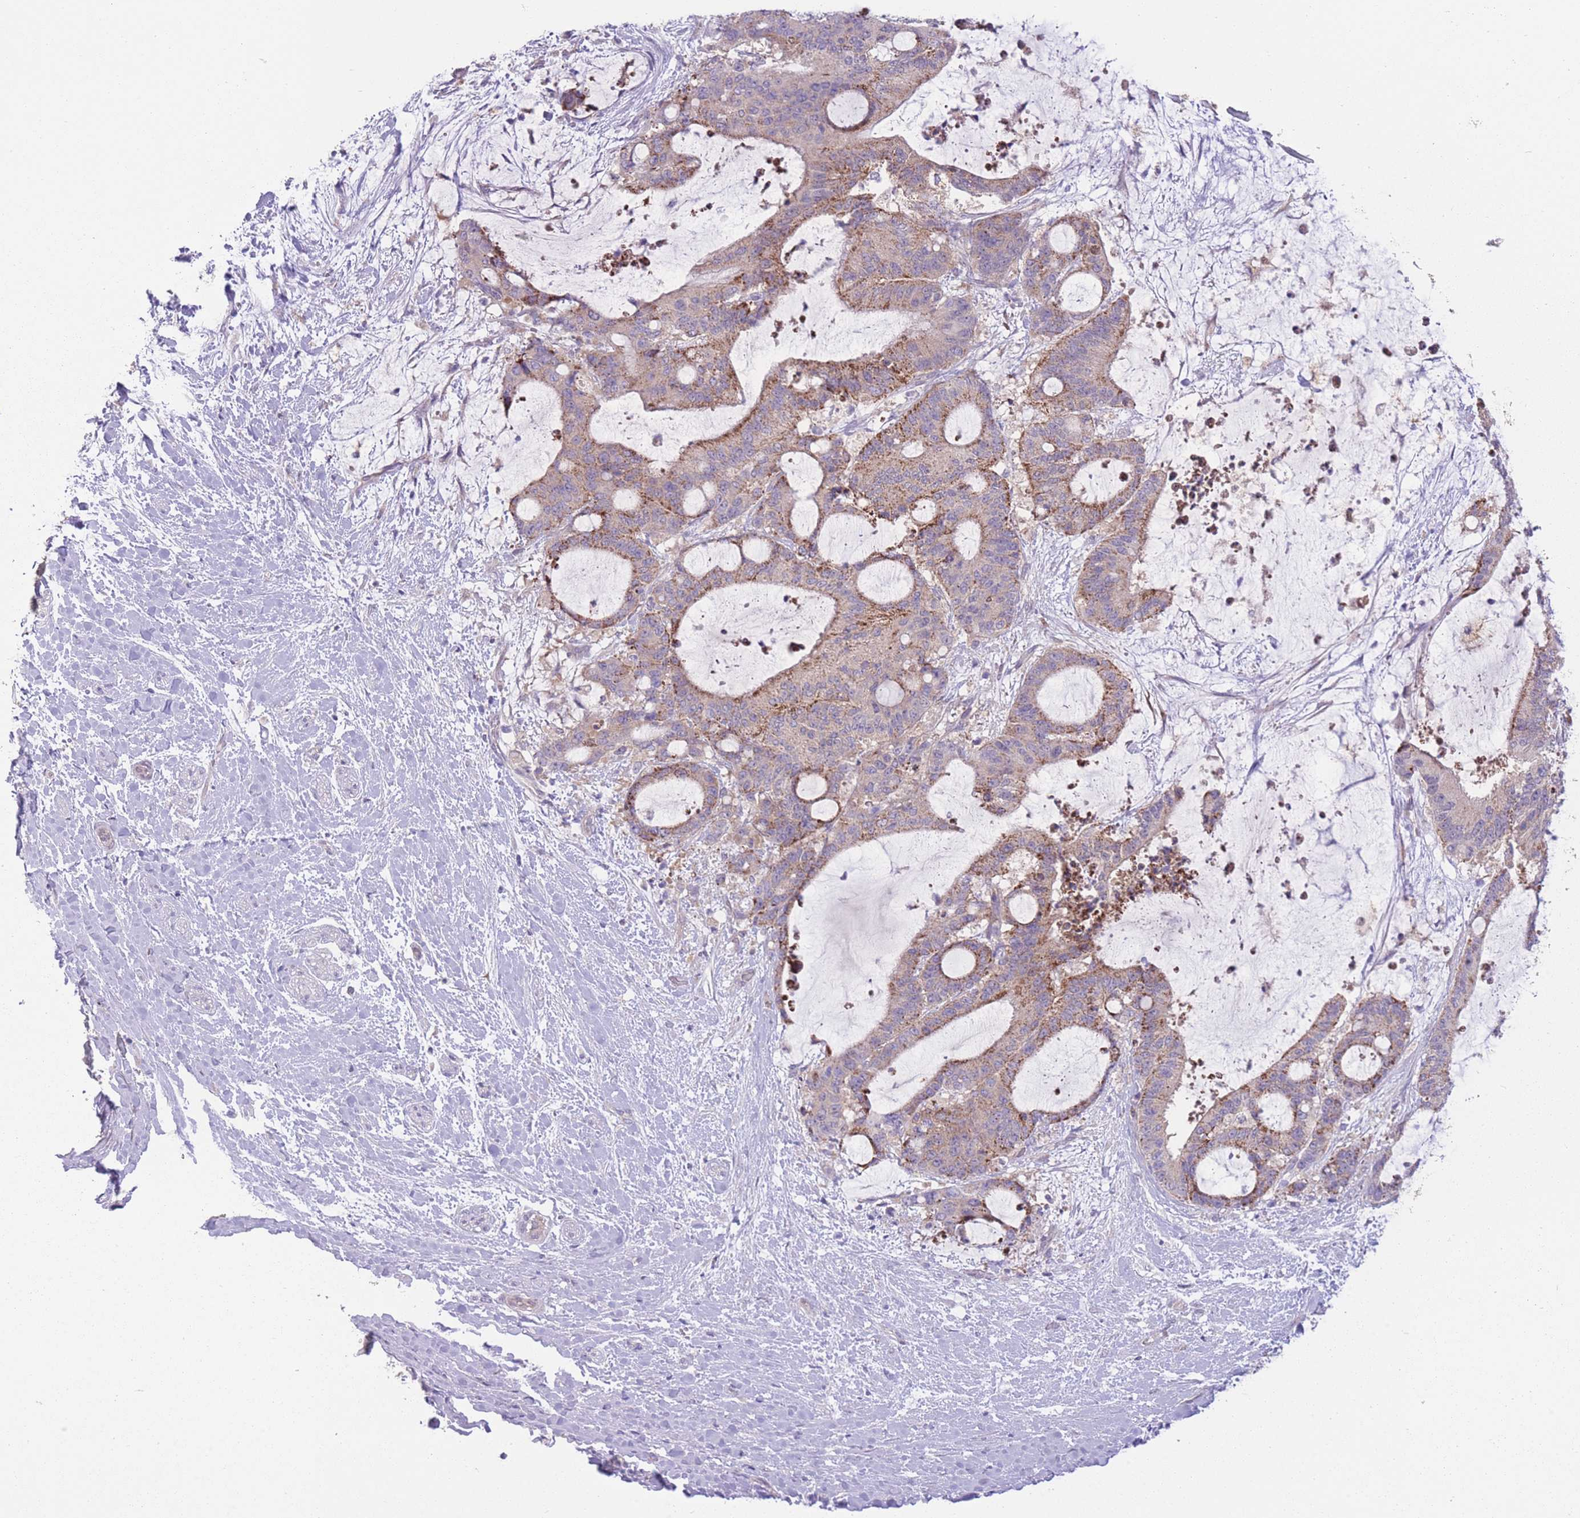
{"staining": {"intensity": "moderate", "quantity": ">75%", "location": "cytoplasmic/membranous"}, "tissue": "liver cancer", "cell_type": "Tumor cells", "image_type": "cancer", "snomed": [{"axis": "morphology", "description": "Normal tissue, NOS"}, {"axis": "morphology", "description": "Cholangiocarcinoma"}, {"axis": "topography", "description": "Liver"}, {"axis": "topography", "description": "Peripheral nerve tissue"}], "caption": "Tumor cells exhibit medium levels of moderate cytoplasmic/membranous staining in approximately >75% of cells in human liver cholangiocarcinoma.", "gene": "CCT6B", "patient": {"sex": "female", "age": 73}}